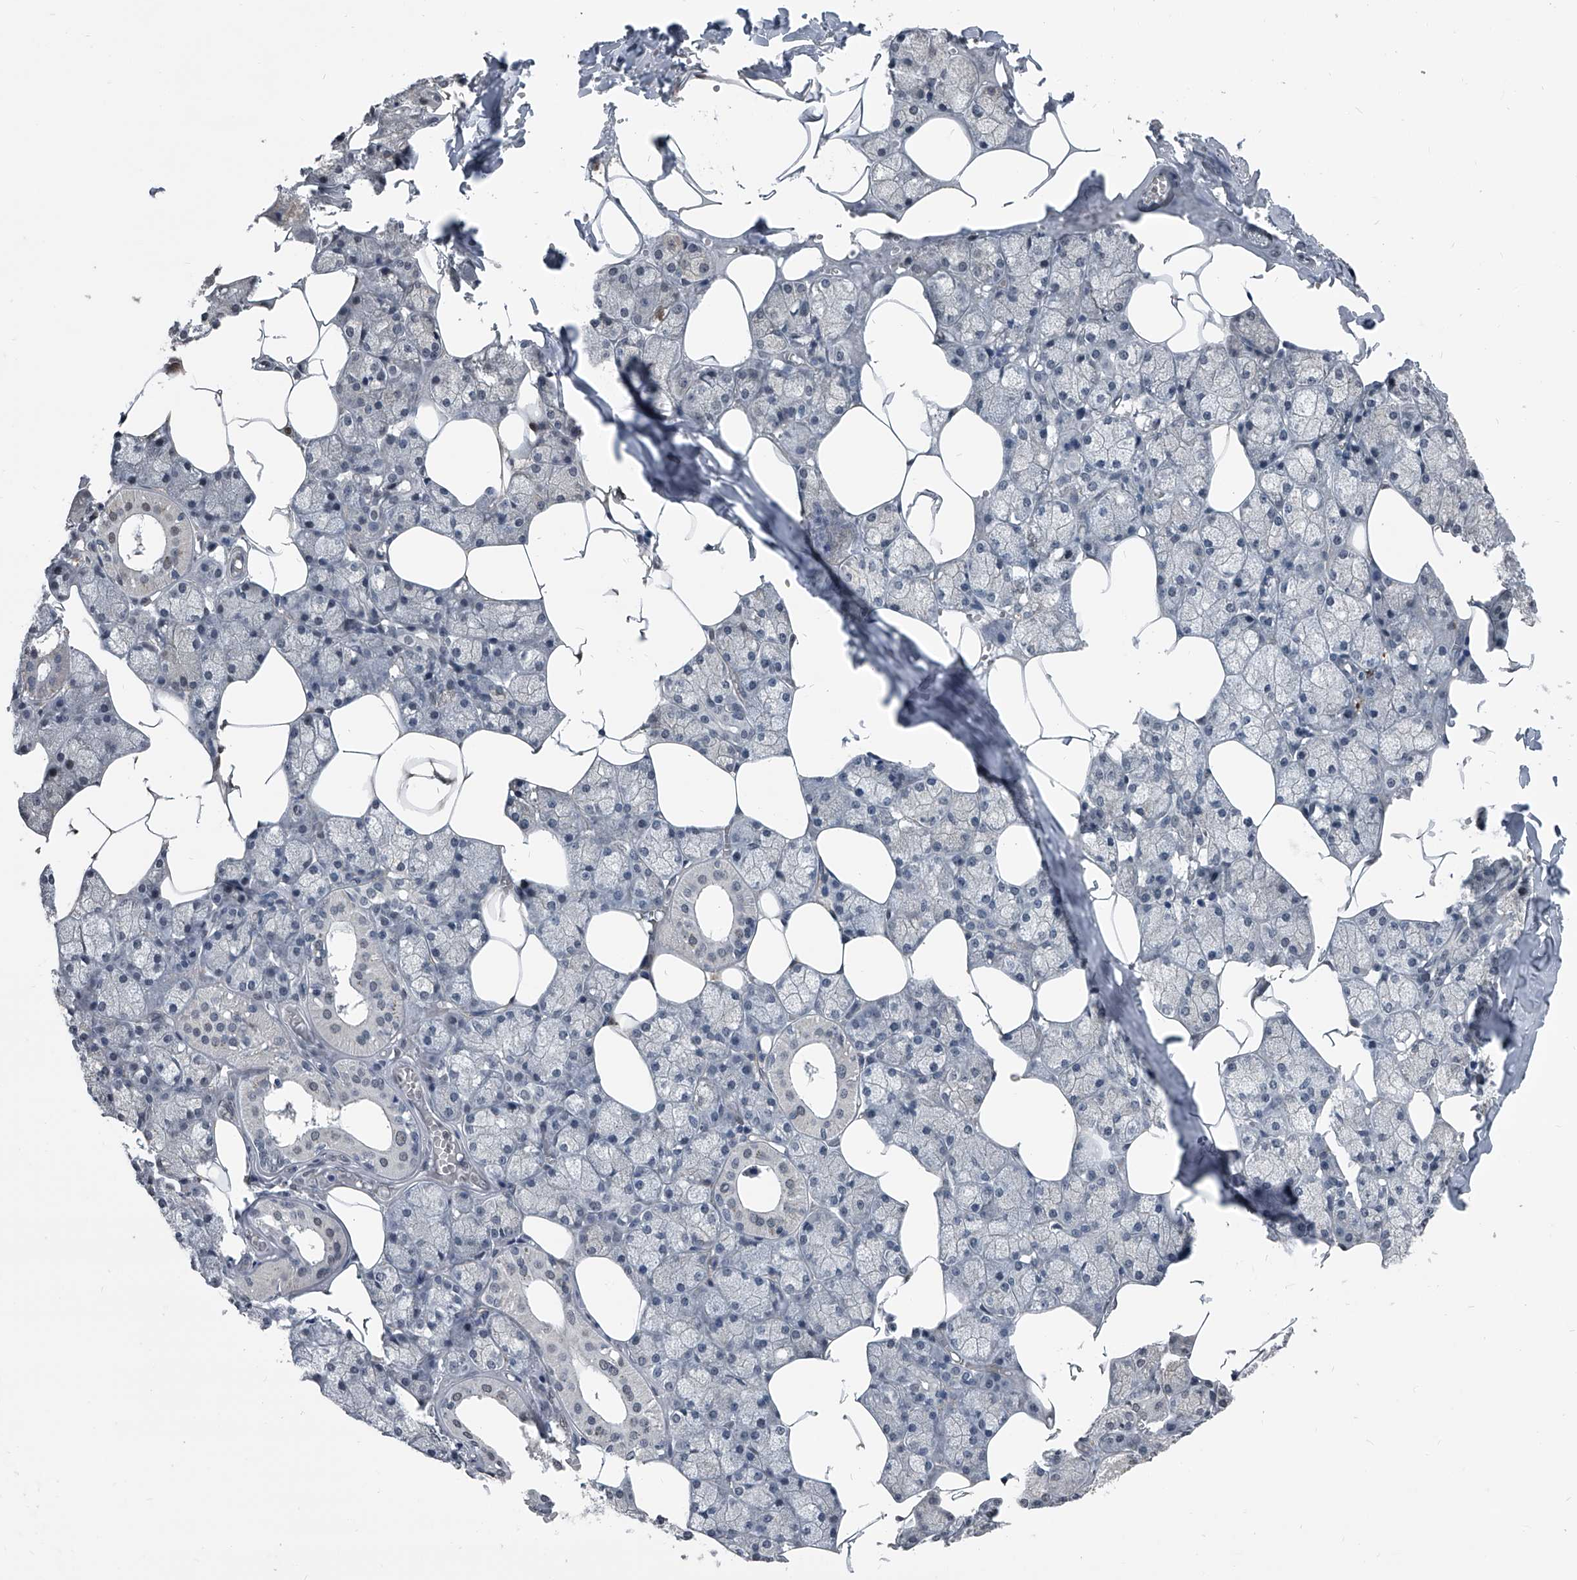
{"staining": {"intensity": "moderate", "quantity": "<25%", "location": "cytoplasmic/membranous"}, "tissue": "salivary gland", "cell_type": "Glandular cells", "image_type": "normal", "snomed": [{"axis": "morphology", "description": "Normal tissue, NOS"}, {"axis": "topography", "description": "Salivary gland"}], "caption": "A micrograph showing moderate cytoplasmic/membranous positivity in approximately <25% of glandular cells in benign salivary gland, as visualized by brown immunohistochemical staining.", "gene": "MEN1", "patient": {"sex": "male", "age": 62}}